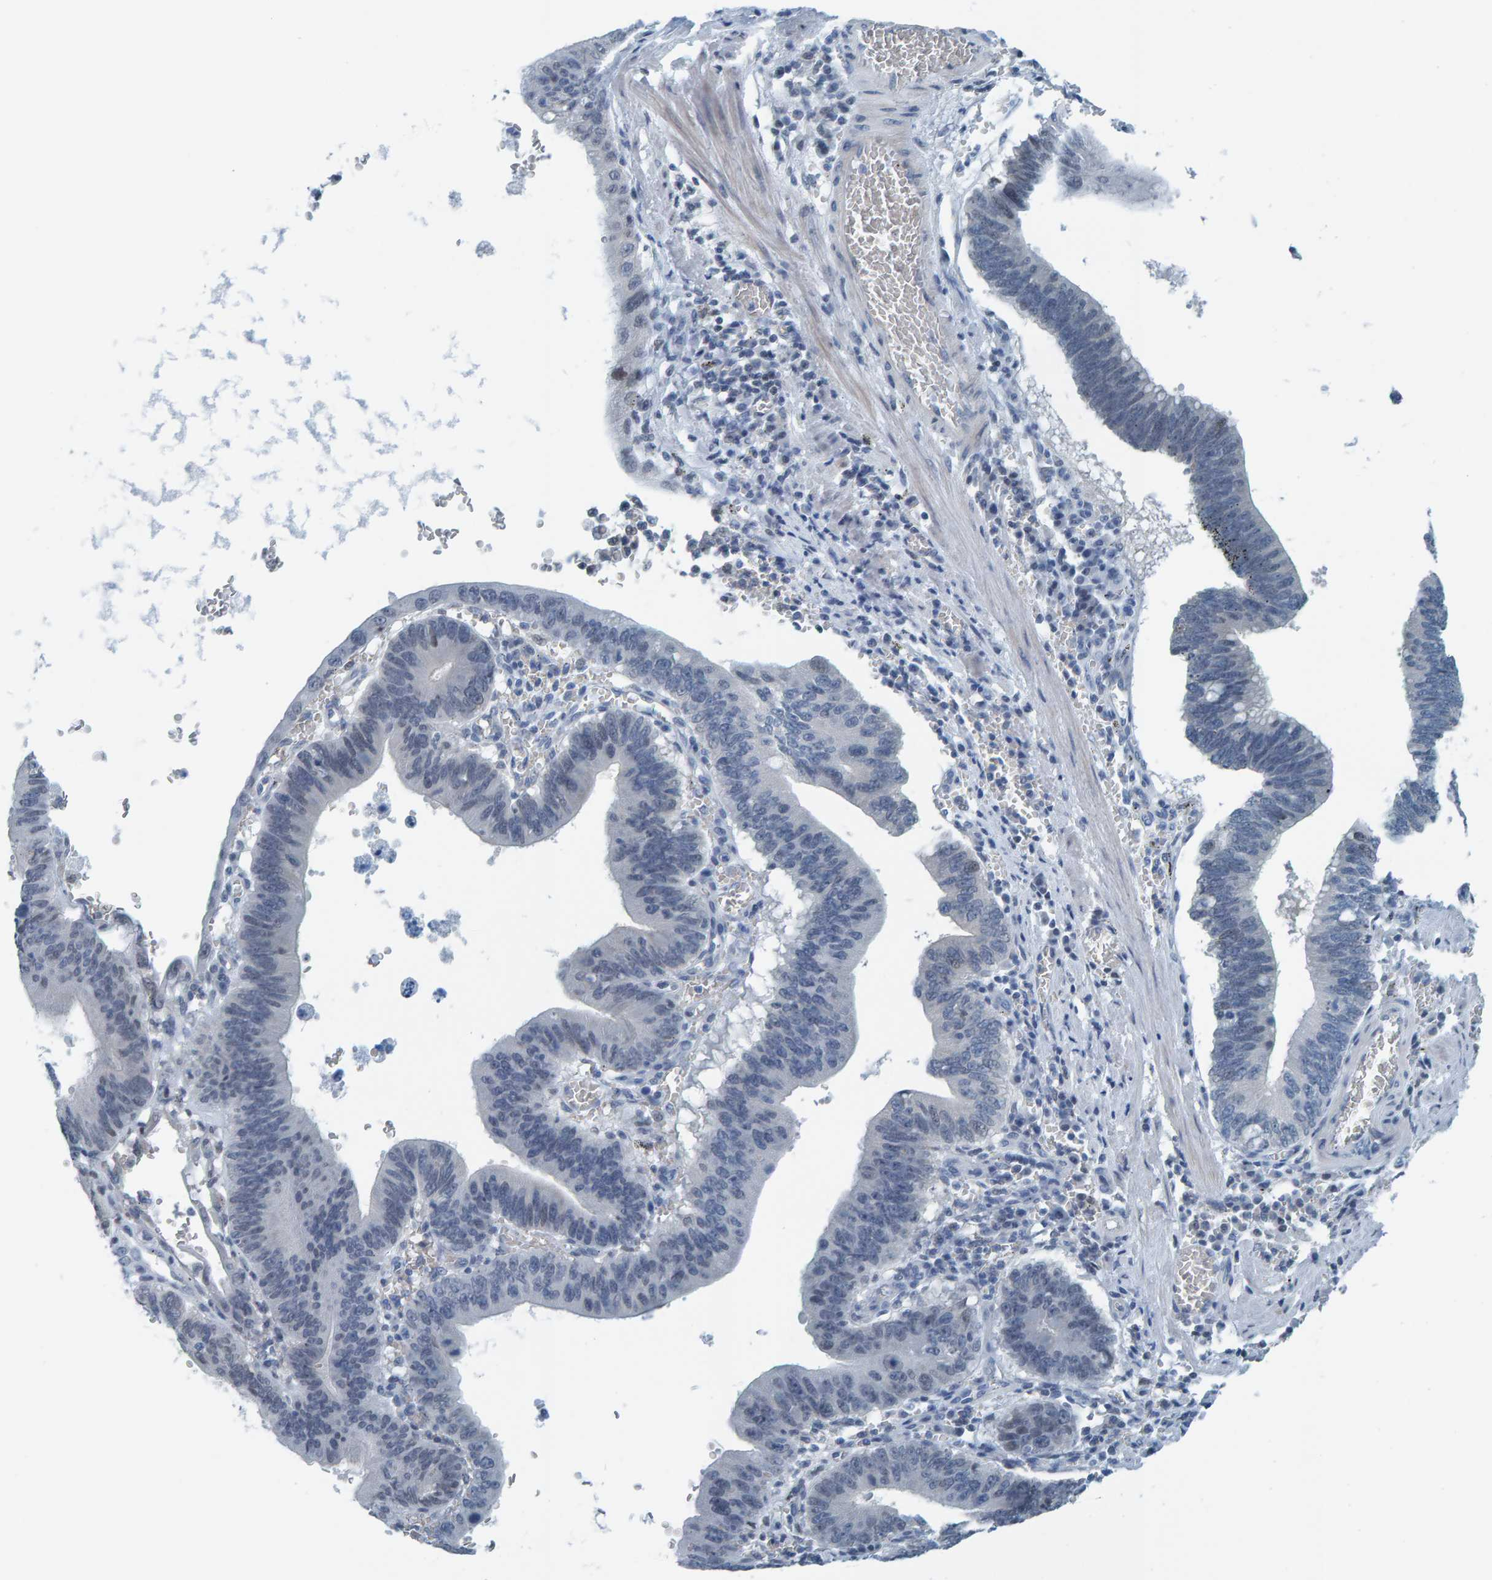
{"staining": {"intensity": "negative", "quantity": "none", "location": "none"}, "tissue": "stomach cancer", "cell_type": "Tumor cells", "image_type": "cancer", "snomed": [{"axis": "morphology", "description": "Adenocarcinoma, NOS"}, {"axis": "topography", "description": "Stomach"}, {"axis": "topography", "description": "Gastric cardia"}], "caption": "Immunohistochemical staining of human stomach cancer (adenocarcinoma) displays no significant expression in tumor cells.", "gene": "CNP", "patient": {"sex": "male", "age": 59}}